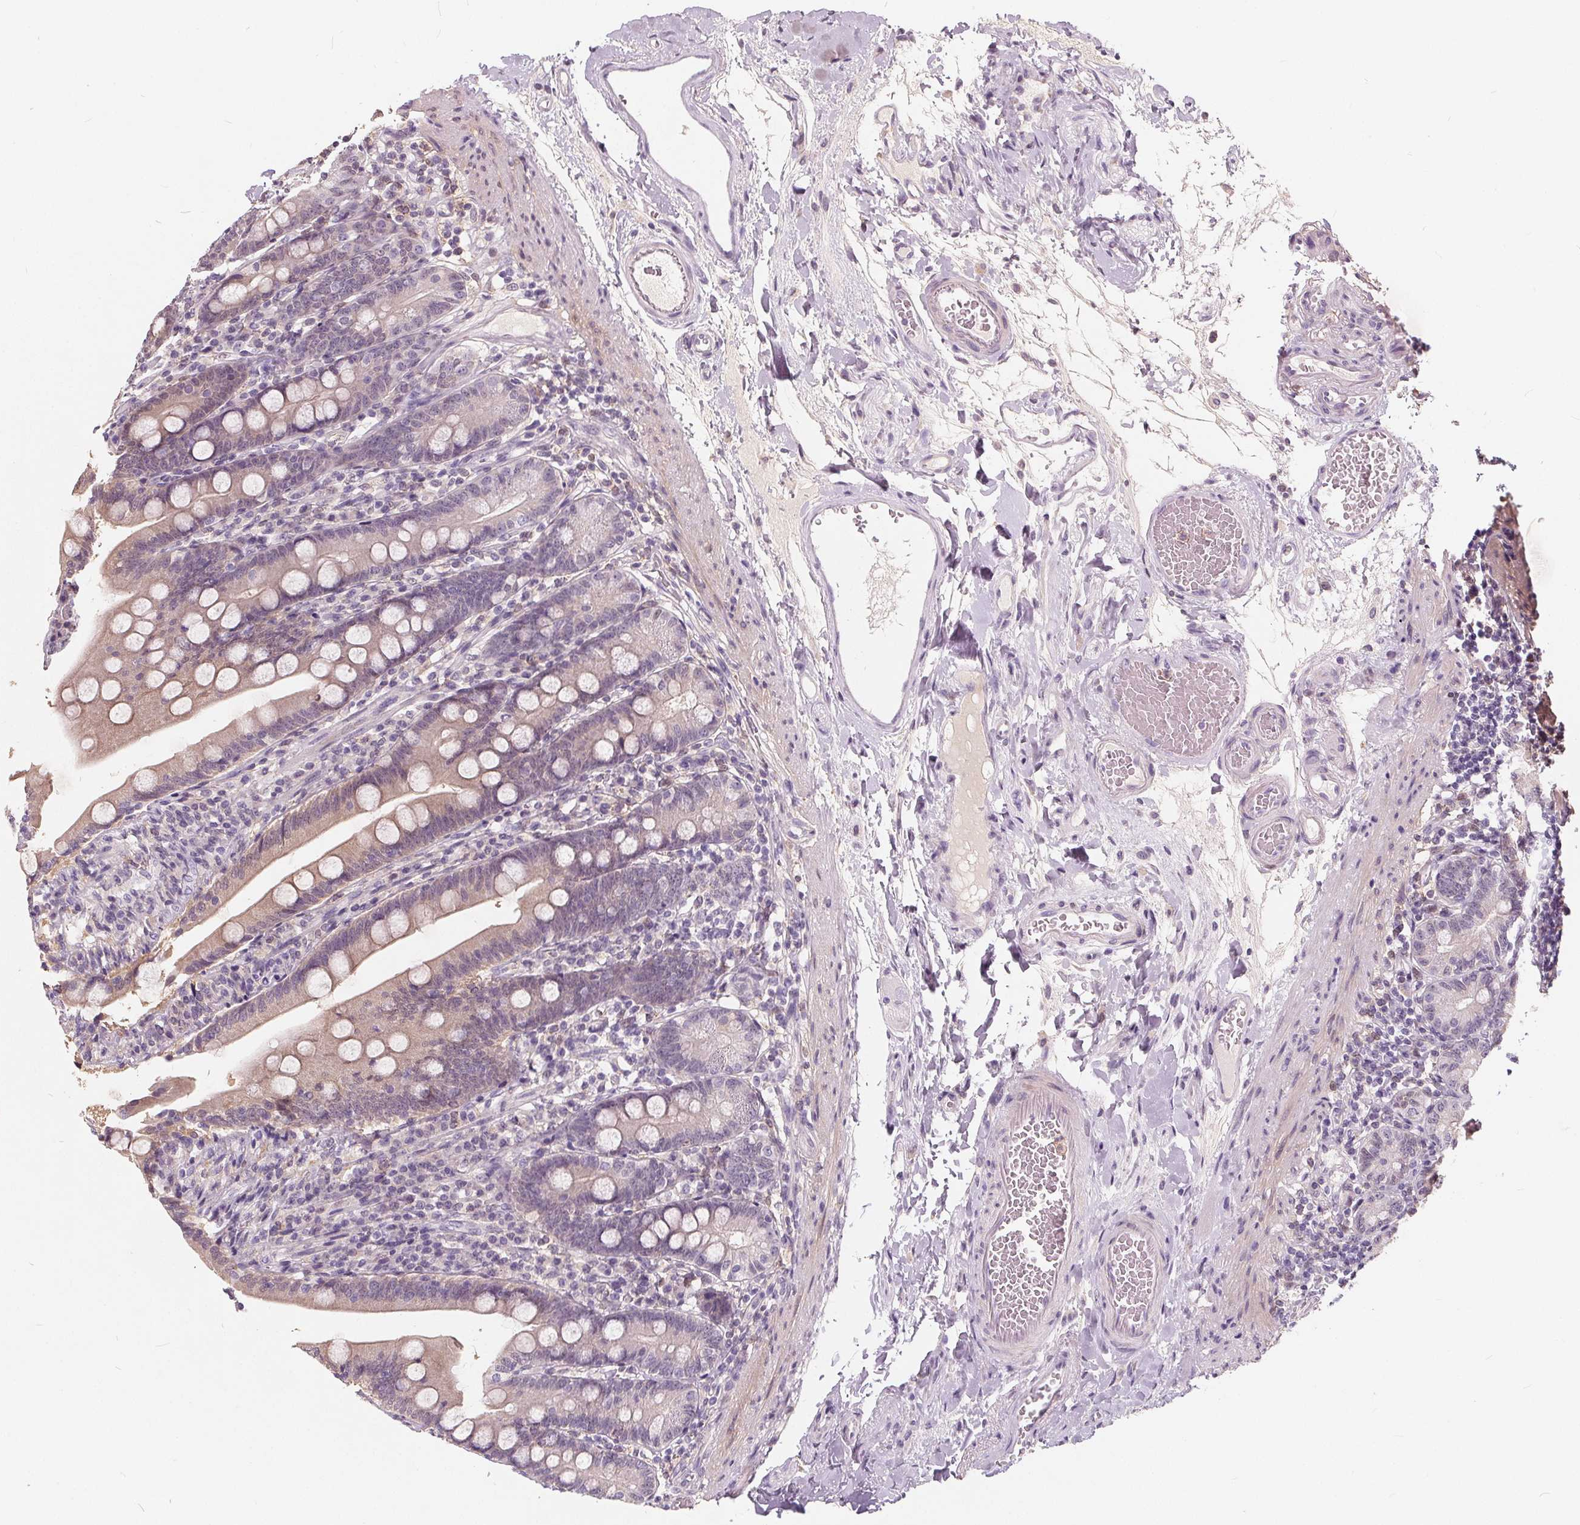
{"staining": {"intensity": "weak", "quantity": "<25%", "location": "cytoplasmic/membranous"}, "tissue": "duodenum", "cell_type": "Glandular cells", "image_type": "normal", "snomed": [{"axis": "morphology", "description": "Normal tissue, NOS"}, {"axis": "topography", "description": "Duodenum"}], "caption": "IHC photomicrograph of unremarkable duodenum: duodenum stained with DAB reveals no significant protein positivity in glandular cells.", "gene": "HAAO", "patient": {"sex": "female", "age": 67}}